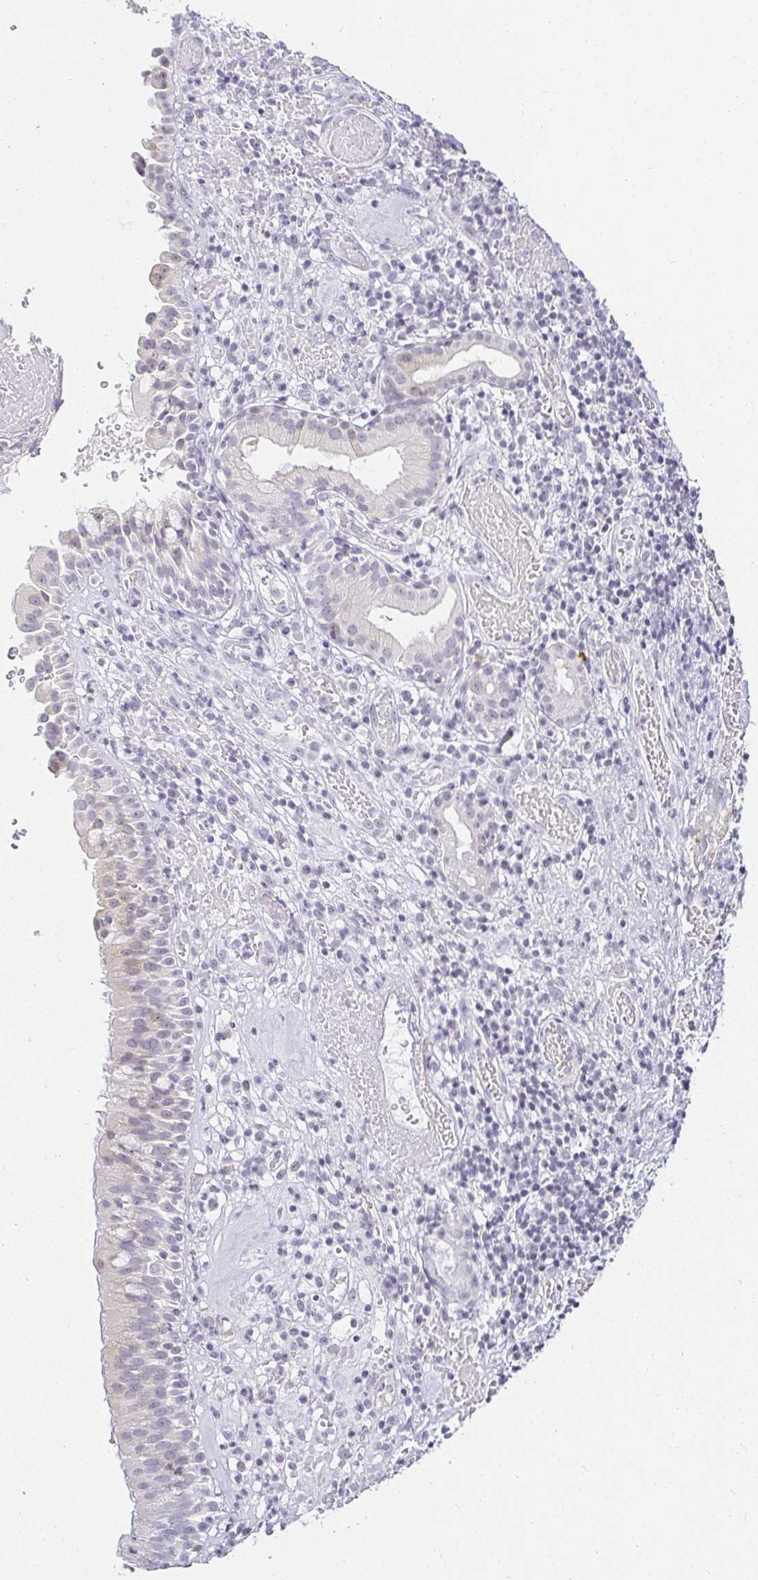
{"staining": {"intensity": "negative", "quantity": "none", "location": "none"}, "tissue": "nasopharynx", "cell_type": "Respiratory epithelial cells", "image_type": "normal", "snomed": [{"axis": "morphology", "description": "Normal tissue, NOS"}, {"axis": "topography", "description": "Nasopharynx"}], "caption": "This is an immunohistochemistry (IHC) image of benign human nasopharynx. There is no expression in respiratory epithelial cells.", "gene": "ACAN", "patient": {"sex": "male", "age": 65}}